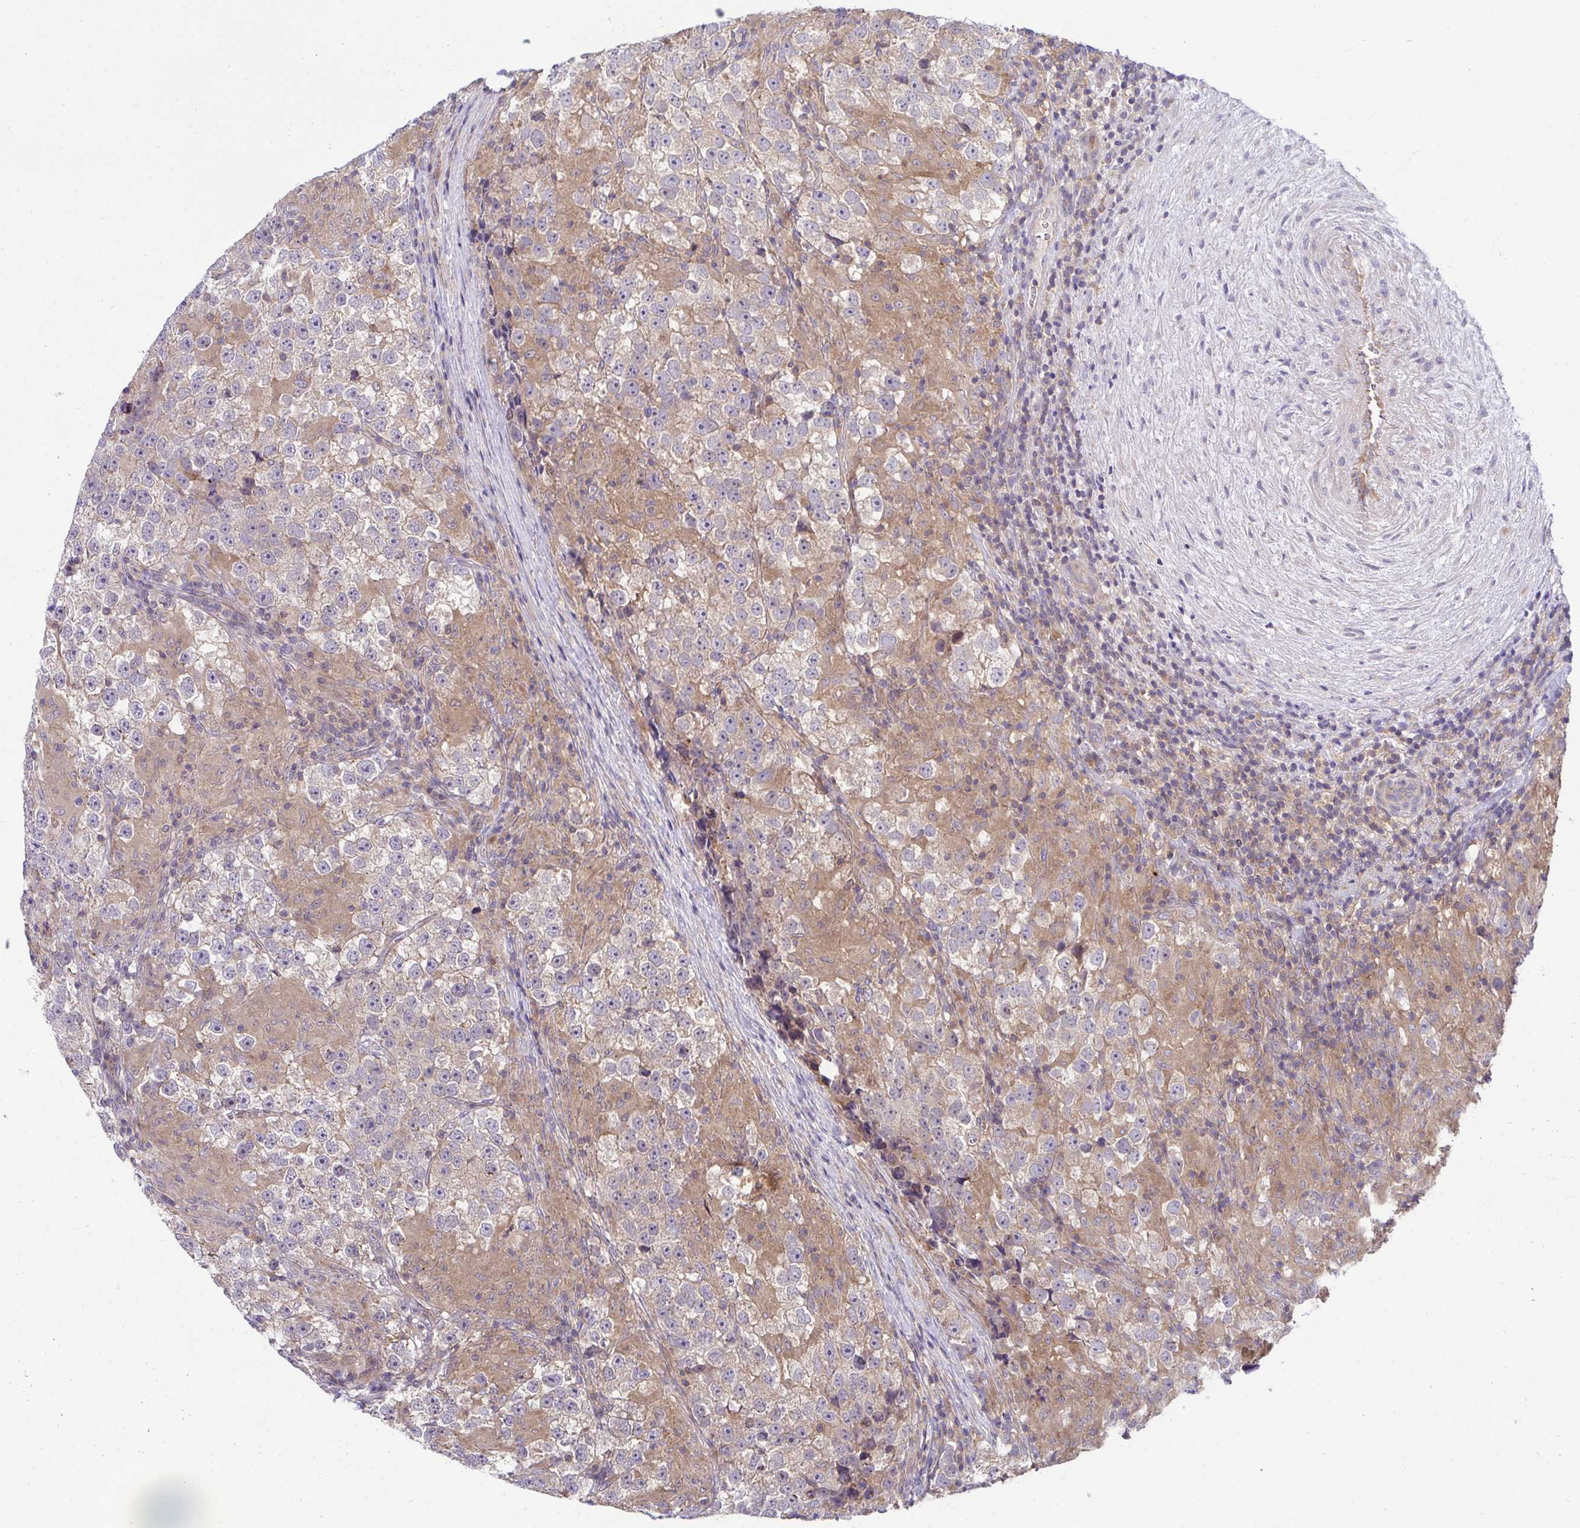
{"staining": {"intensity": "weak", "quantity": "25%-75%", "location": "cytoplasmic/membranous"}, "tissue": "testis cancer", "cell_type": "Tumor cells", "image_type": "cancer", "snomed": [{"axis": "morphology", "description": "Seminoma, NOS"}, {"axis": "topography", "description": "Testis"}], "caption": "Protein expression analysis of human seminoma (testis) reveals weak cytoplasmic/membranous expression in about 25%-75% of tumor cells.", "gene": "IST1", "patient": {"sex": "male", "age": 46}}